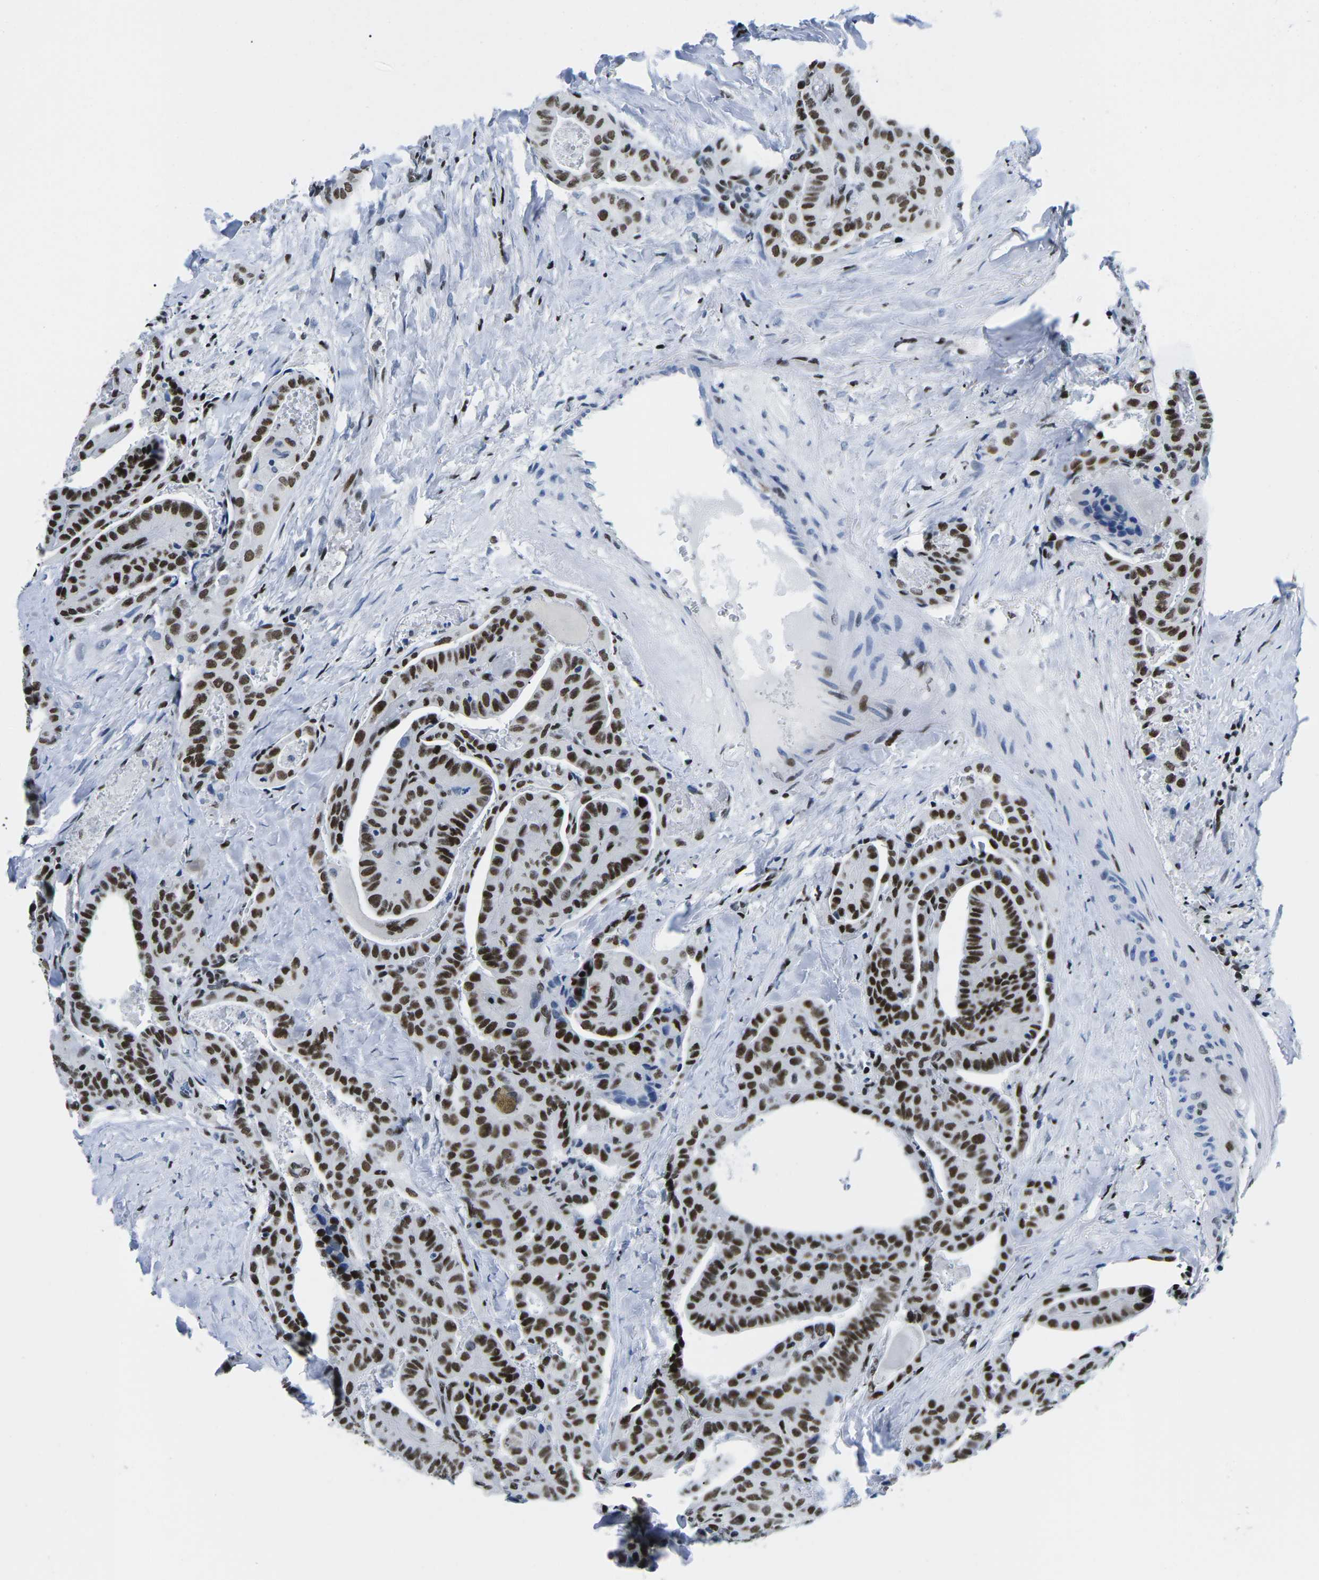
{"staining": {"intensity": "strong", "quantity": ">75%", "location": "nuclear"}, "tissue": "thyroid cancer", "cell_type": "Tumor cells", "image_type": "cancer", "snomed": [{"axis": "morphology", "description": "Papillary adenocarcinoma, NOS"}, {"axis": "topography", "description": "Thyroid gland"}], "caption": "This histopathology image shows immunohistochemistry staining of human papillary adenocarcinoma (thyroid), with high strong nuclear staining in about >75% of tumor cells.", "gene": "ATF1", "patient": {"sex": "male", "age": 77}}